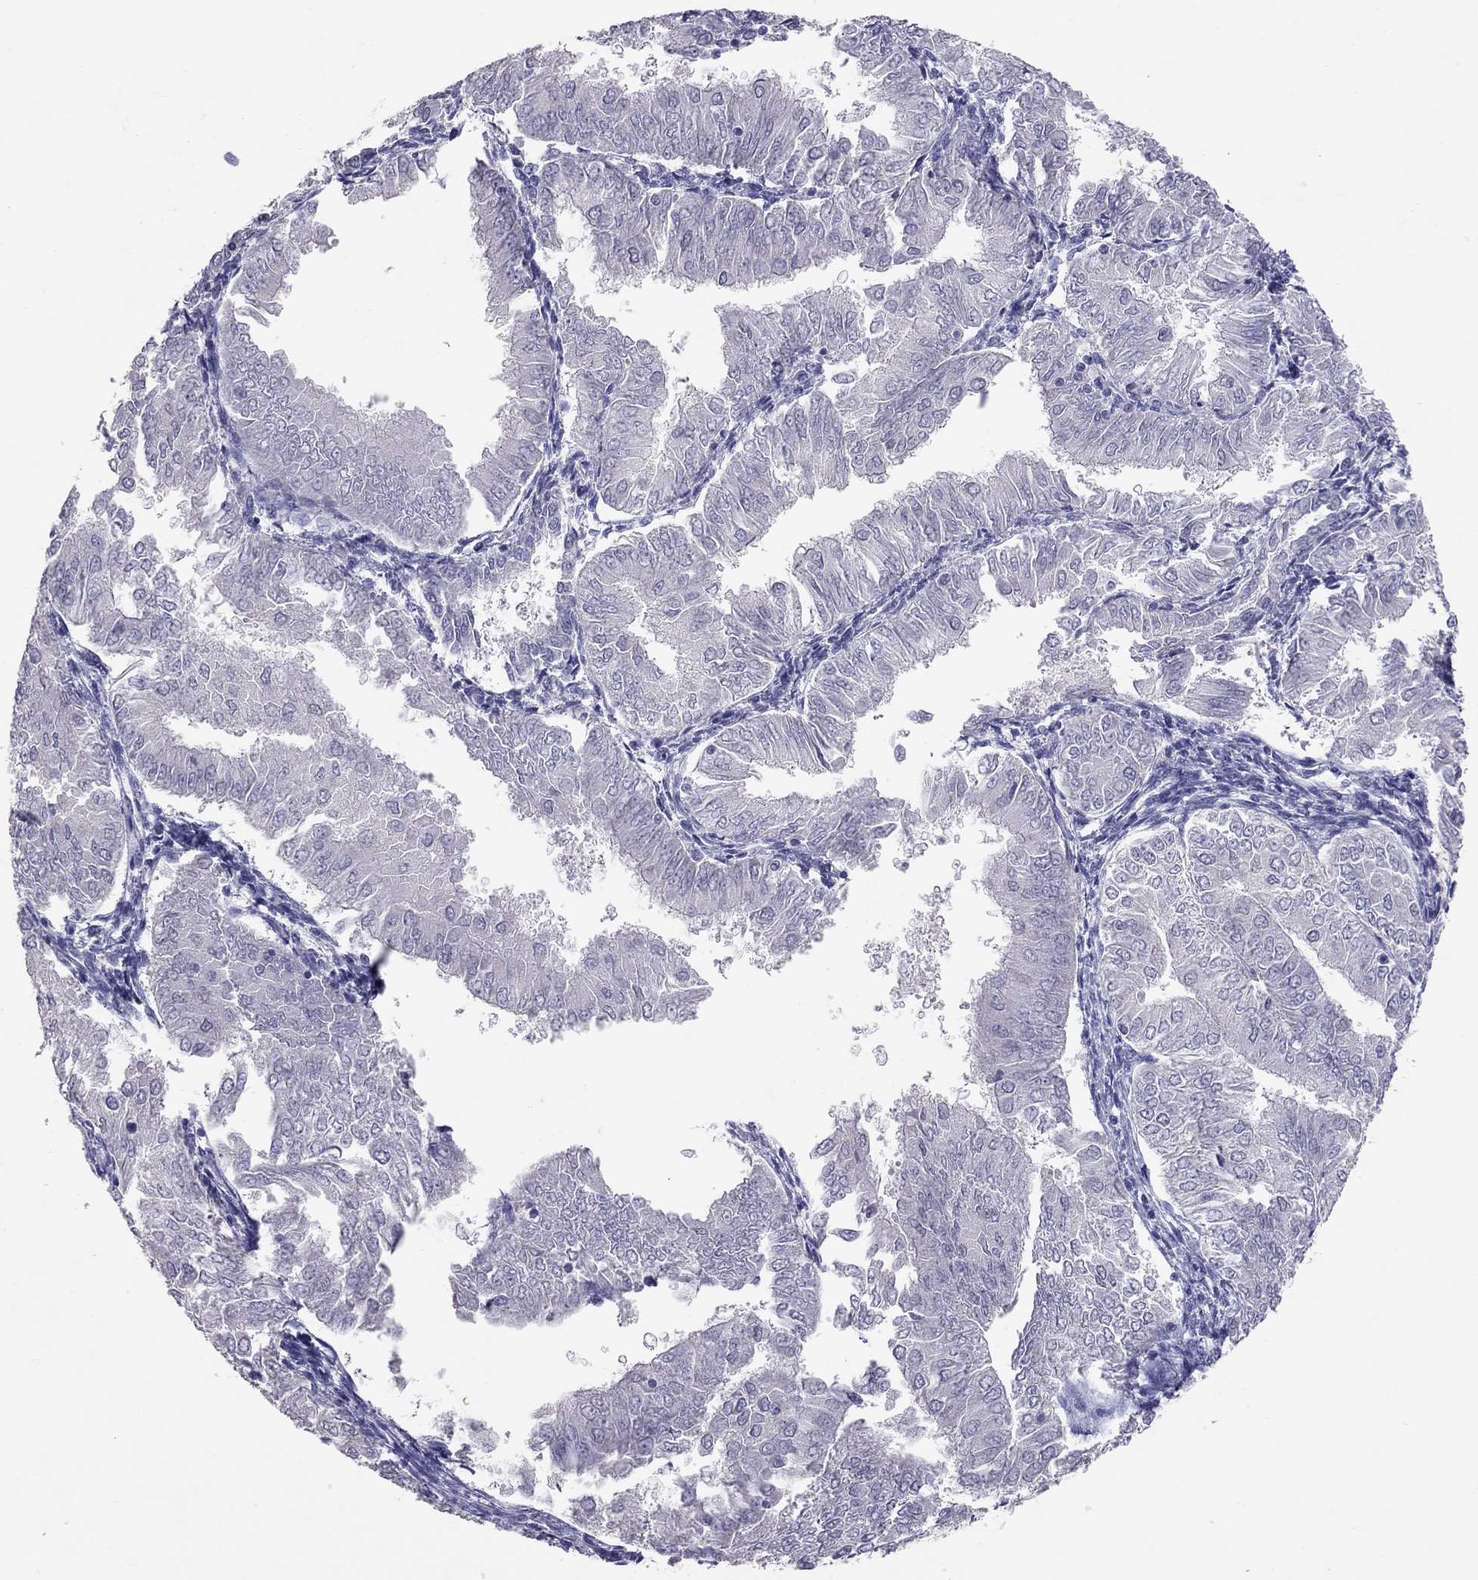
{"staining": {"intensity": "negative", "quantity": "none", "location": "none"}, "tissue": "endometrial cancer", "cell_type": "Tumor cells", "image_type": "cancer", "snomed": [{"axis": "morphology", "description": "Adenocarcinoma, NOS"}, {"axis": "topography", "description": "Endometrium"}], "caption": "High magnification brightfield microscopy of endometrial cancer stained with DAB (3,3'-diaminobenzidine) (brown) and counterstained with hematoxylin (blue): tumor cells show no significant expression.", "gene": "PSMB11", "patient": {"sex": "female", "age": 53}}